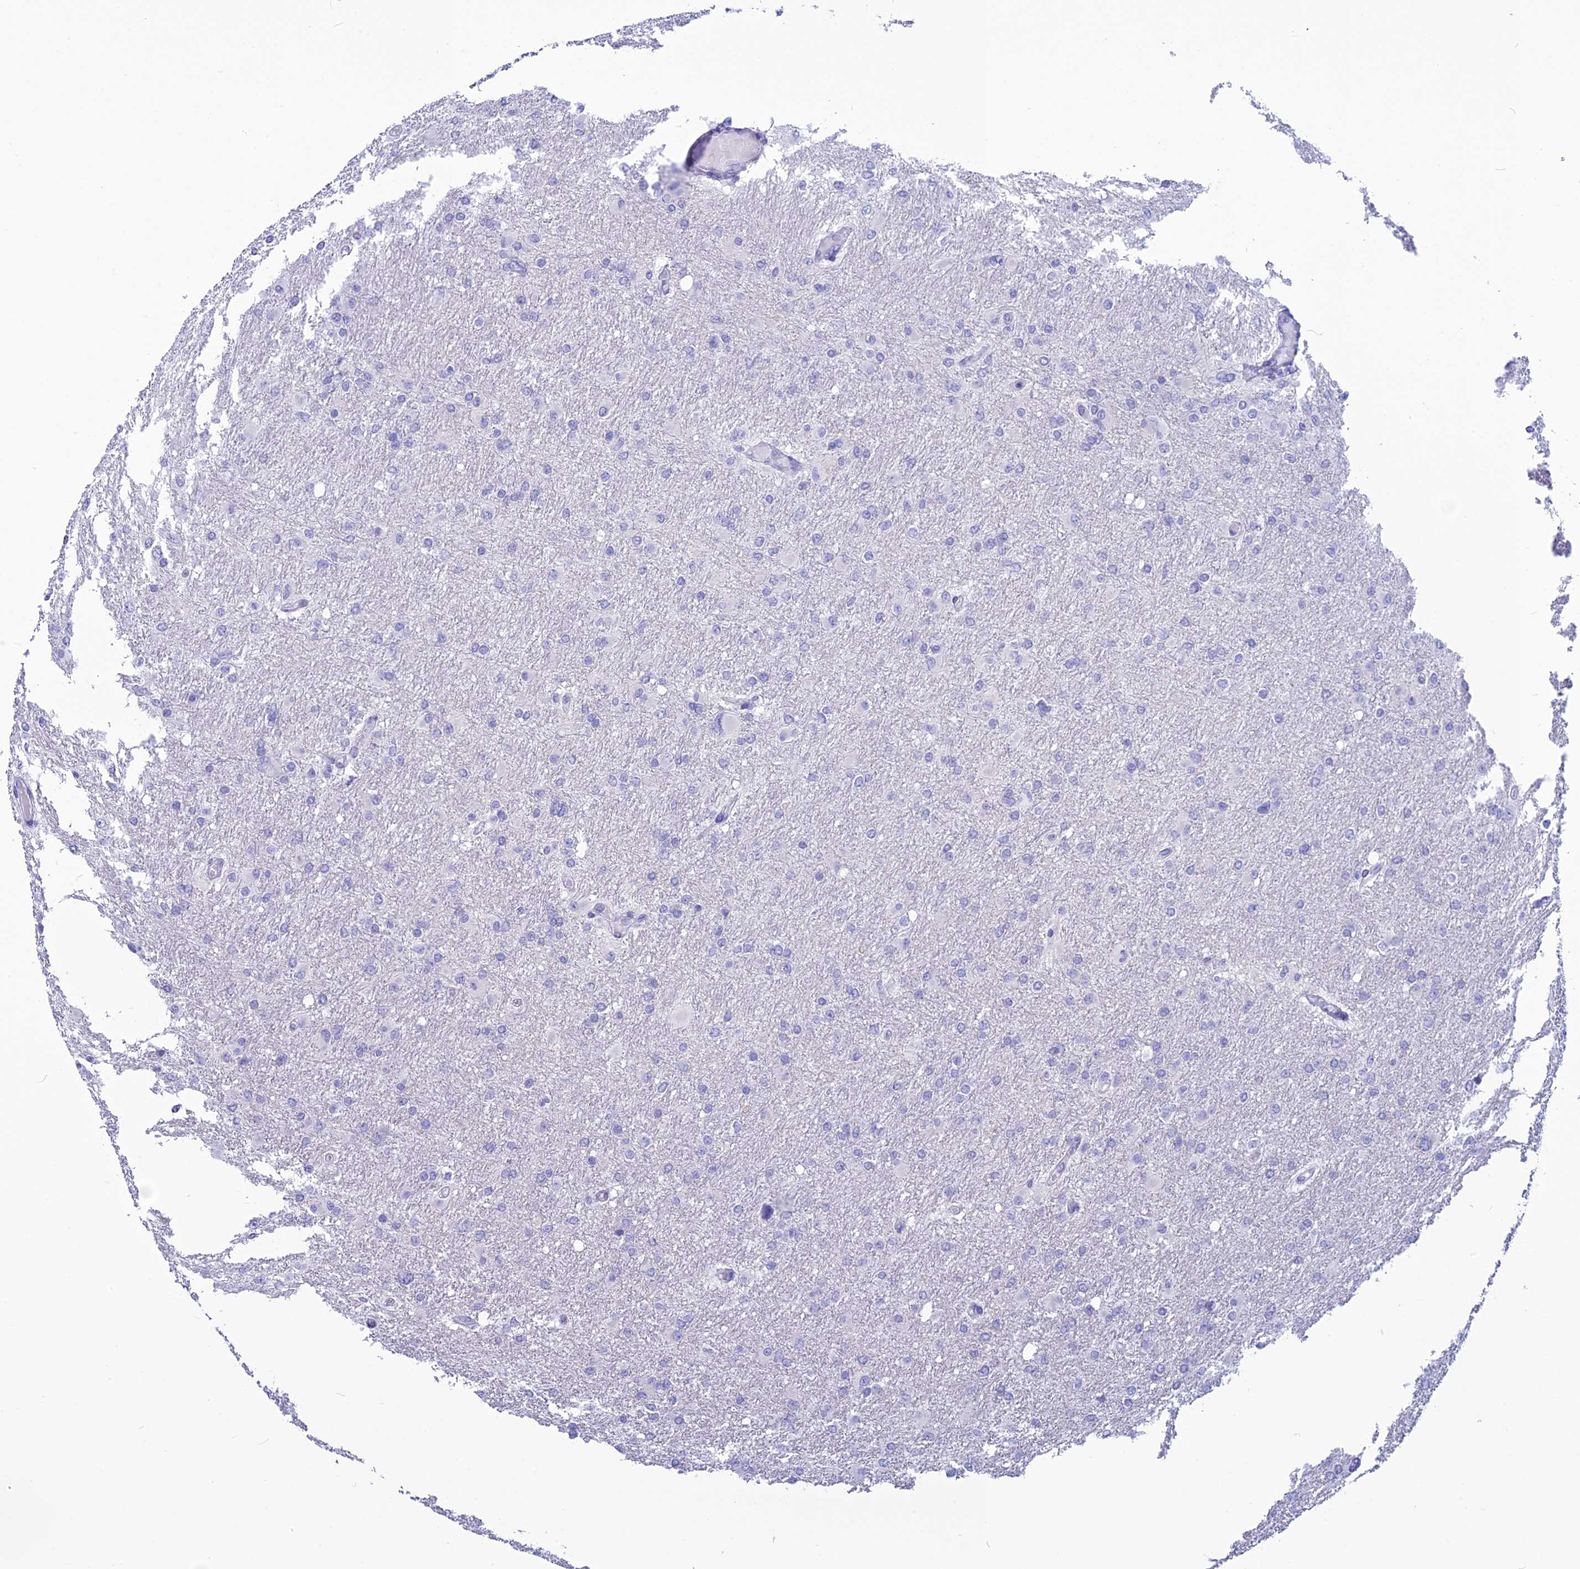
{"staining": {"intensity": "negative", "quantity": "none", "location": "none"}, "tissue": "glioma", "cell_type": "Tumor cells", "image_type": "cancer", "snomed": [{"axis": "morphology", "description": "Glioma, malignant, High grade"}, {"axis": "topography", "description": "Cerebral cortex"}], "caption": "Malignant high-grade glioma was stained to show a protein in brown. There is no significant staining in tumor cells. The staining is performed using DAB brown chromogen with nuclei counter-stained in using hematoxylin.", "gene": "BBS2", "patient": {"sex": "female", "age": 36}}